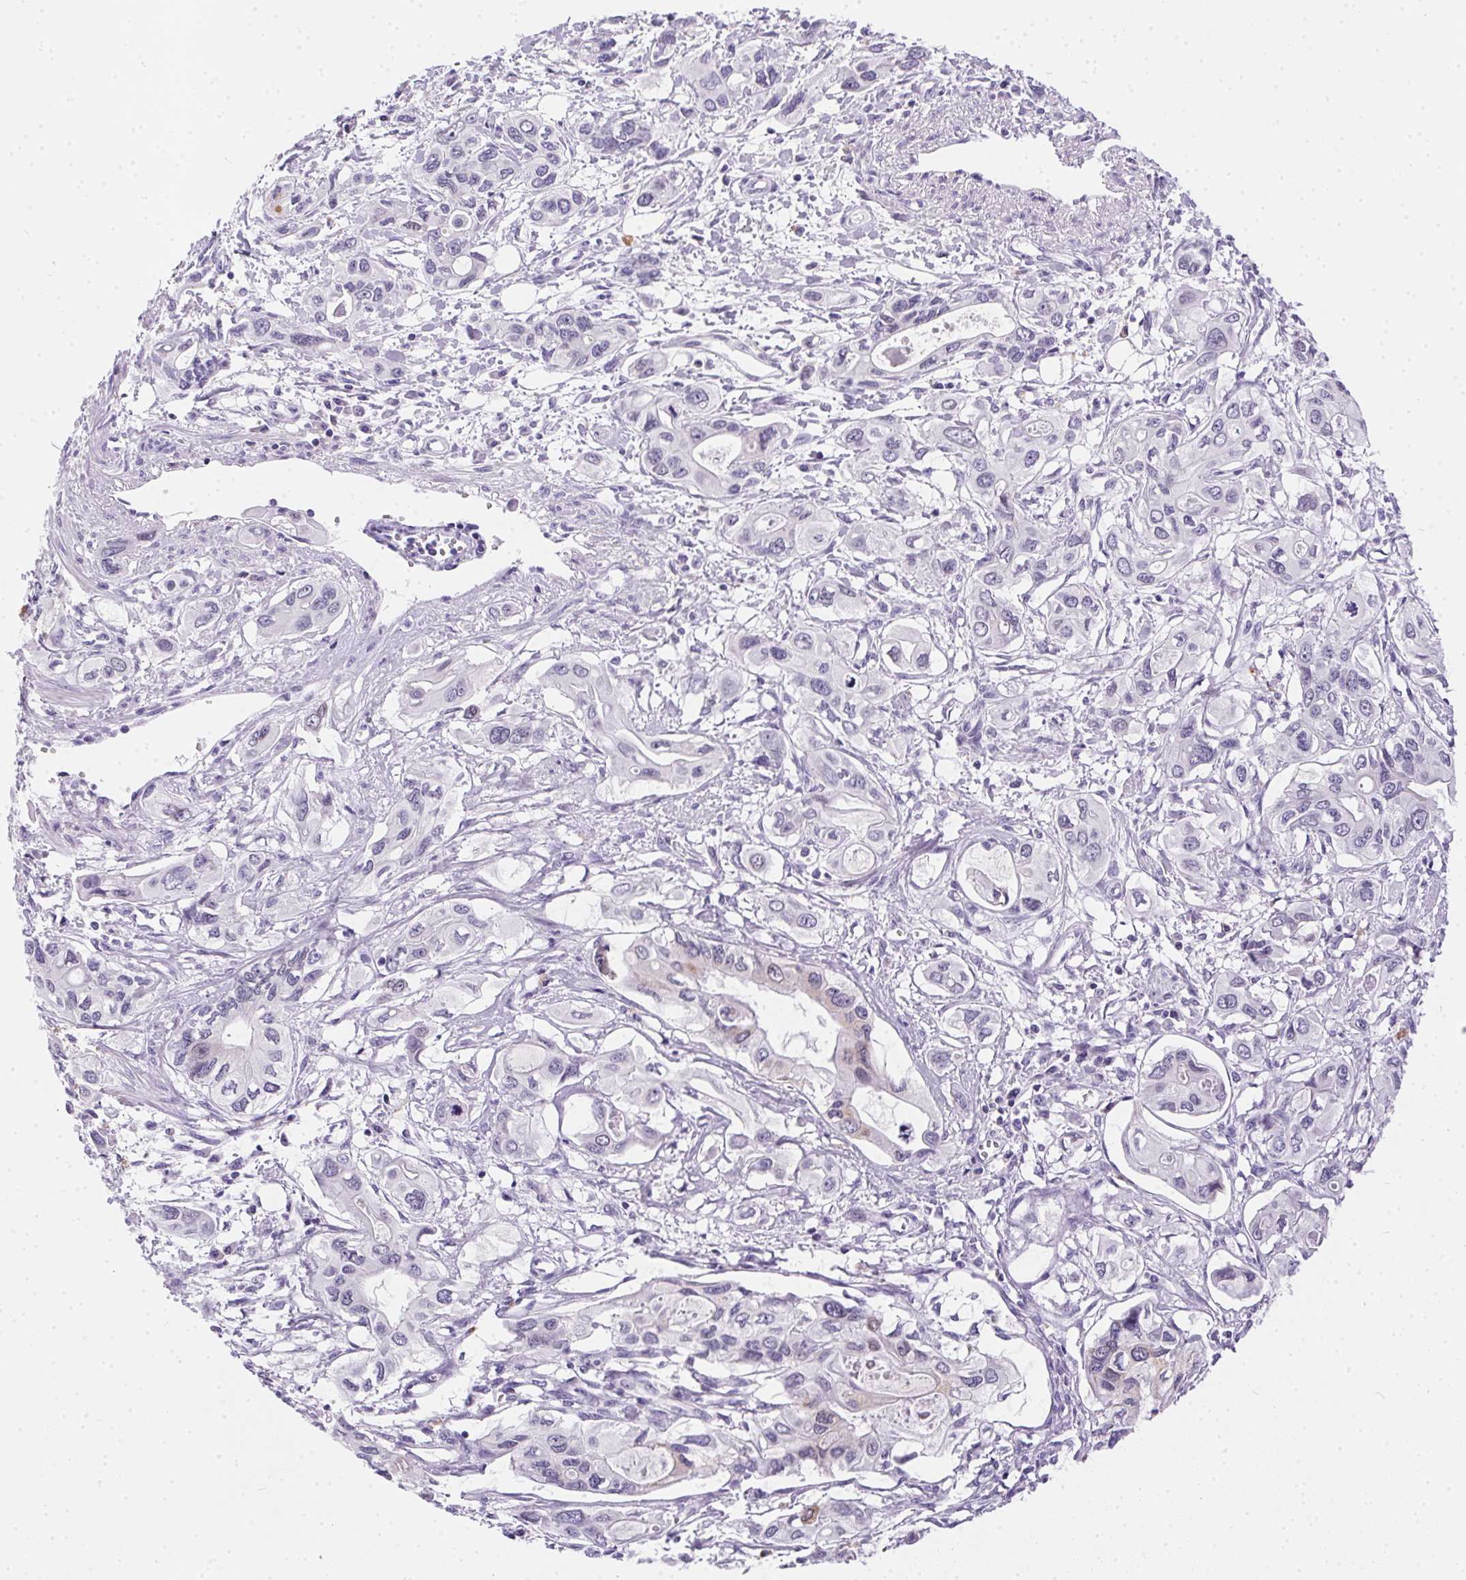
{"staining": {"intensity": "negative", "quantity": "none", "location": "none"}, "tissue": "pancreatic cancer", "cell_type": "Tumor cells", "image_type": "cancer", "snomed": [{"axis": "morphology", "description": "Adenocarcinoma, NOS"}, {"axis": "topography", "description": "Pancreas"}], "caption": "Immunohistochemistry histopathology image of pancreatic cancer (adenocarcinoma) stained for a protein (brown), which shows no positivity in tumor cells.", "gene": "SSTR4", "patient": {"sex": "male", "age": 60}}